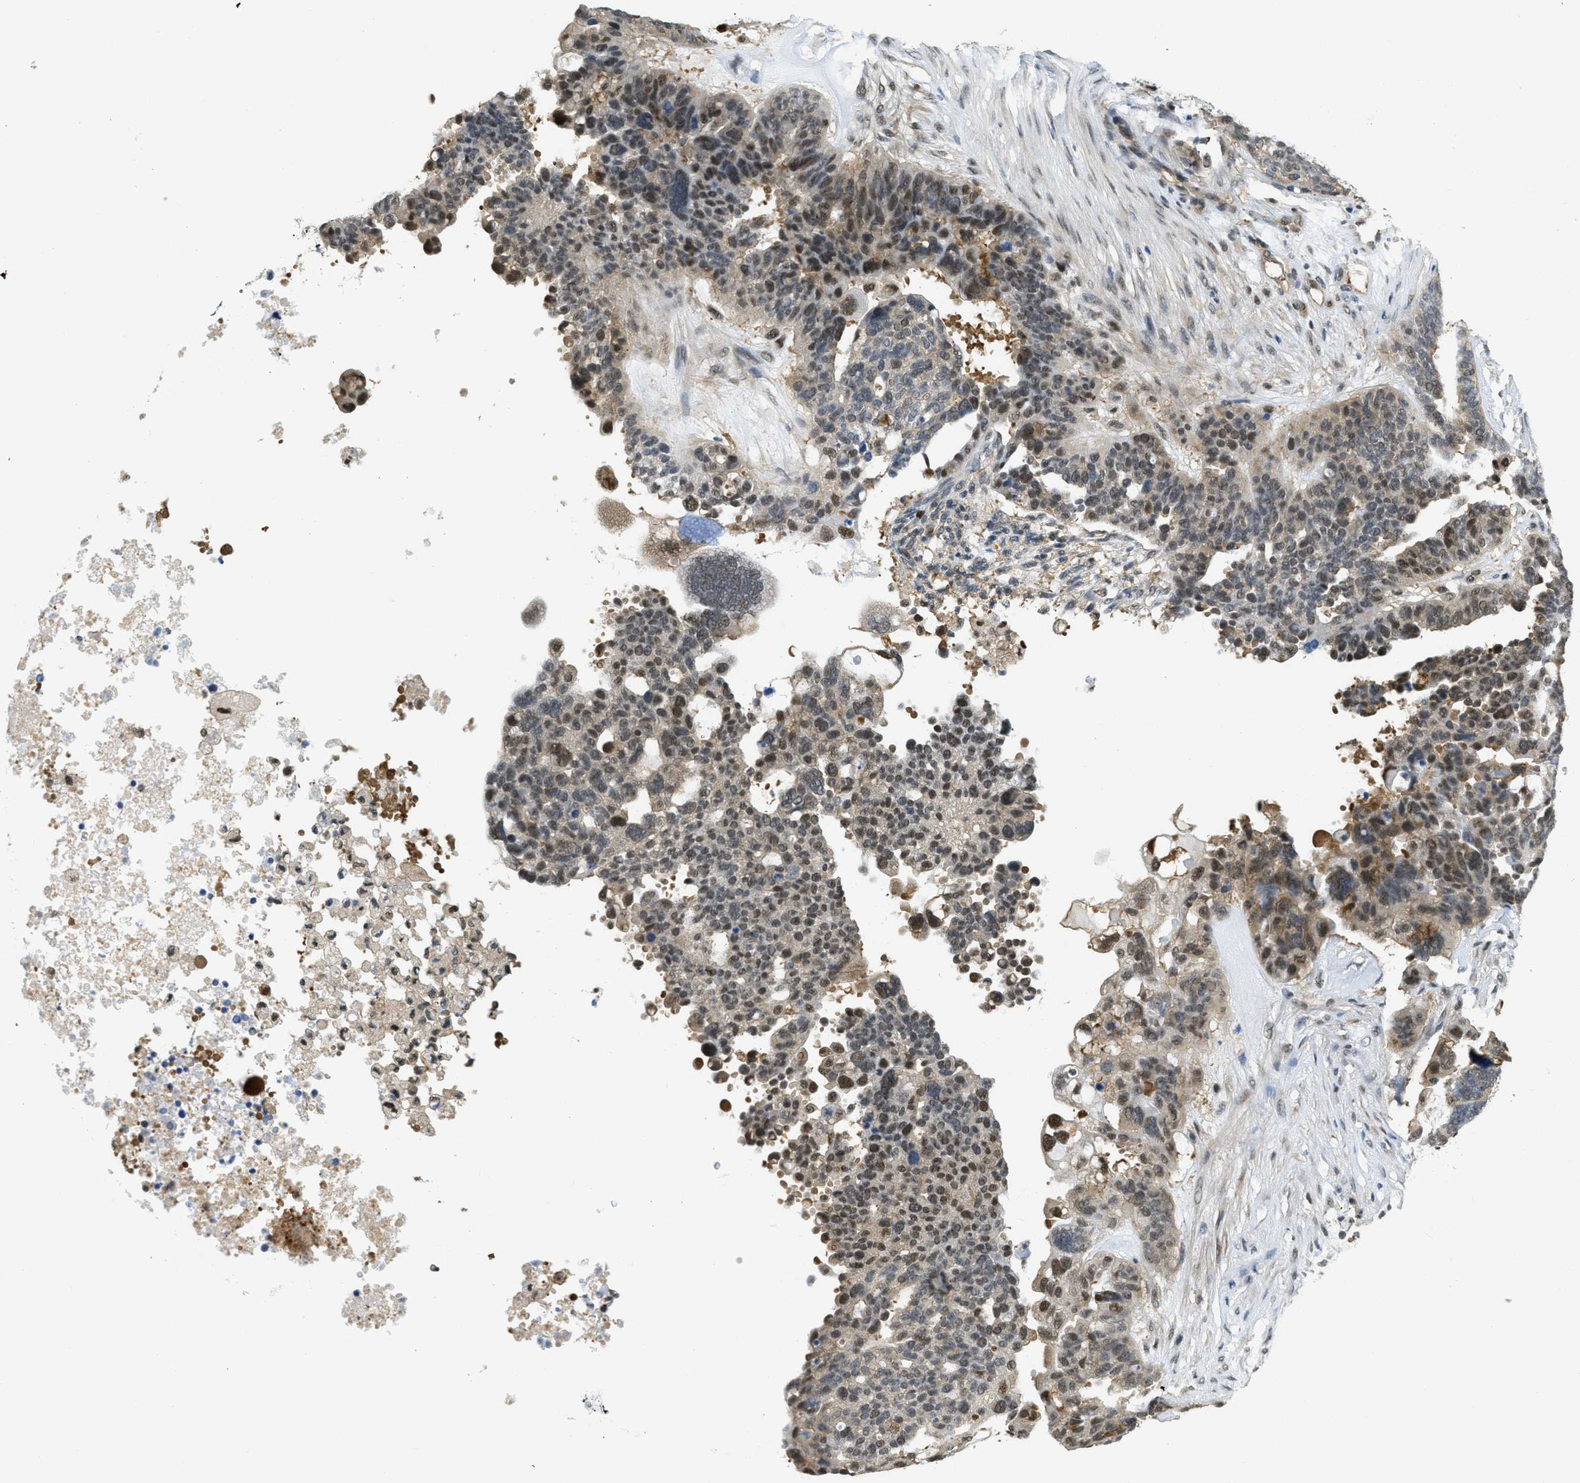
{"staining": {"intensity": "moderate", "quantity": "25%-75%", "location": "nuclear"}, "tissue": "ovarian cancer", "cell_type": "Tumor cells", "image_type": "cancer", "snomed": [{"axis": "morphology", "description": "Cystadenocarcinoma, serous, NOS"}, {"axis": "topography", "description": "Ovary"}], "caption": "Immunohistochemistry photomicrograph of ovarian cancer stained for a protein (brown), which shows medium levels of moderate nuclear staining in approximately 25%-75% of tumor cells.", "gene": "PSMC5", "patient": {"sex": "female", "age": 59}}